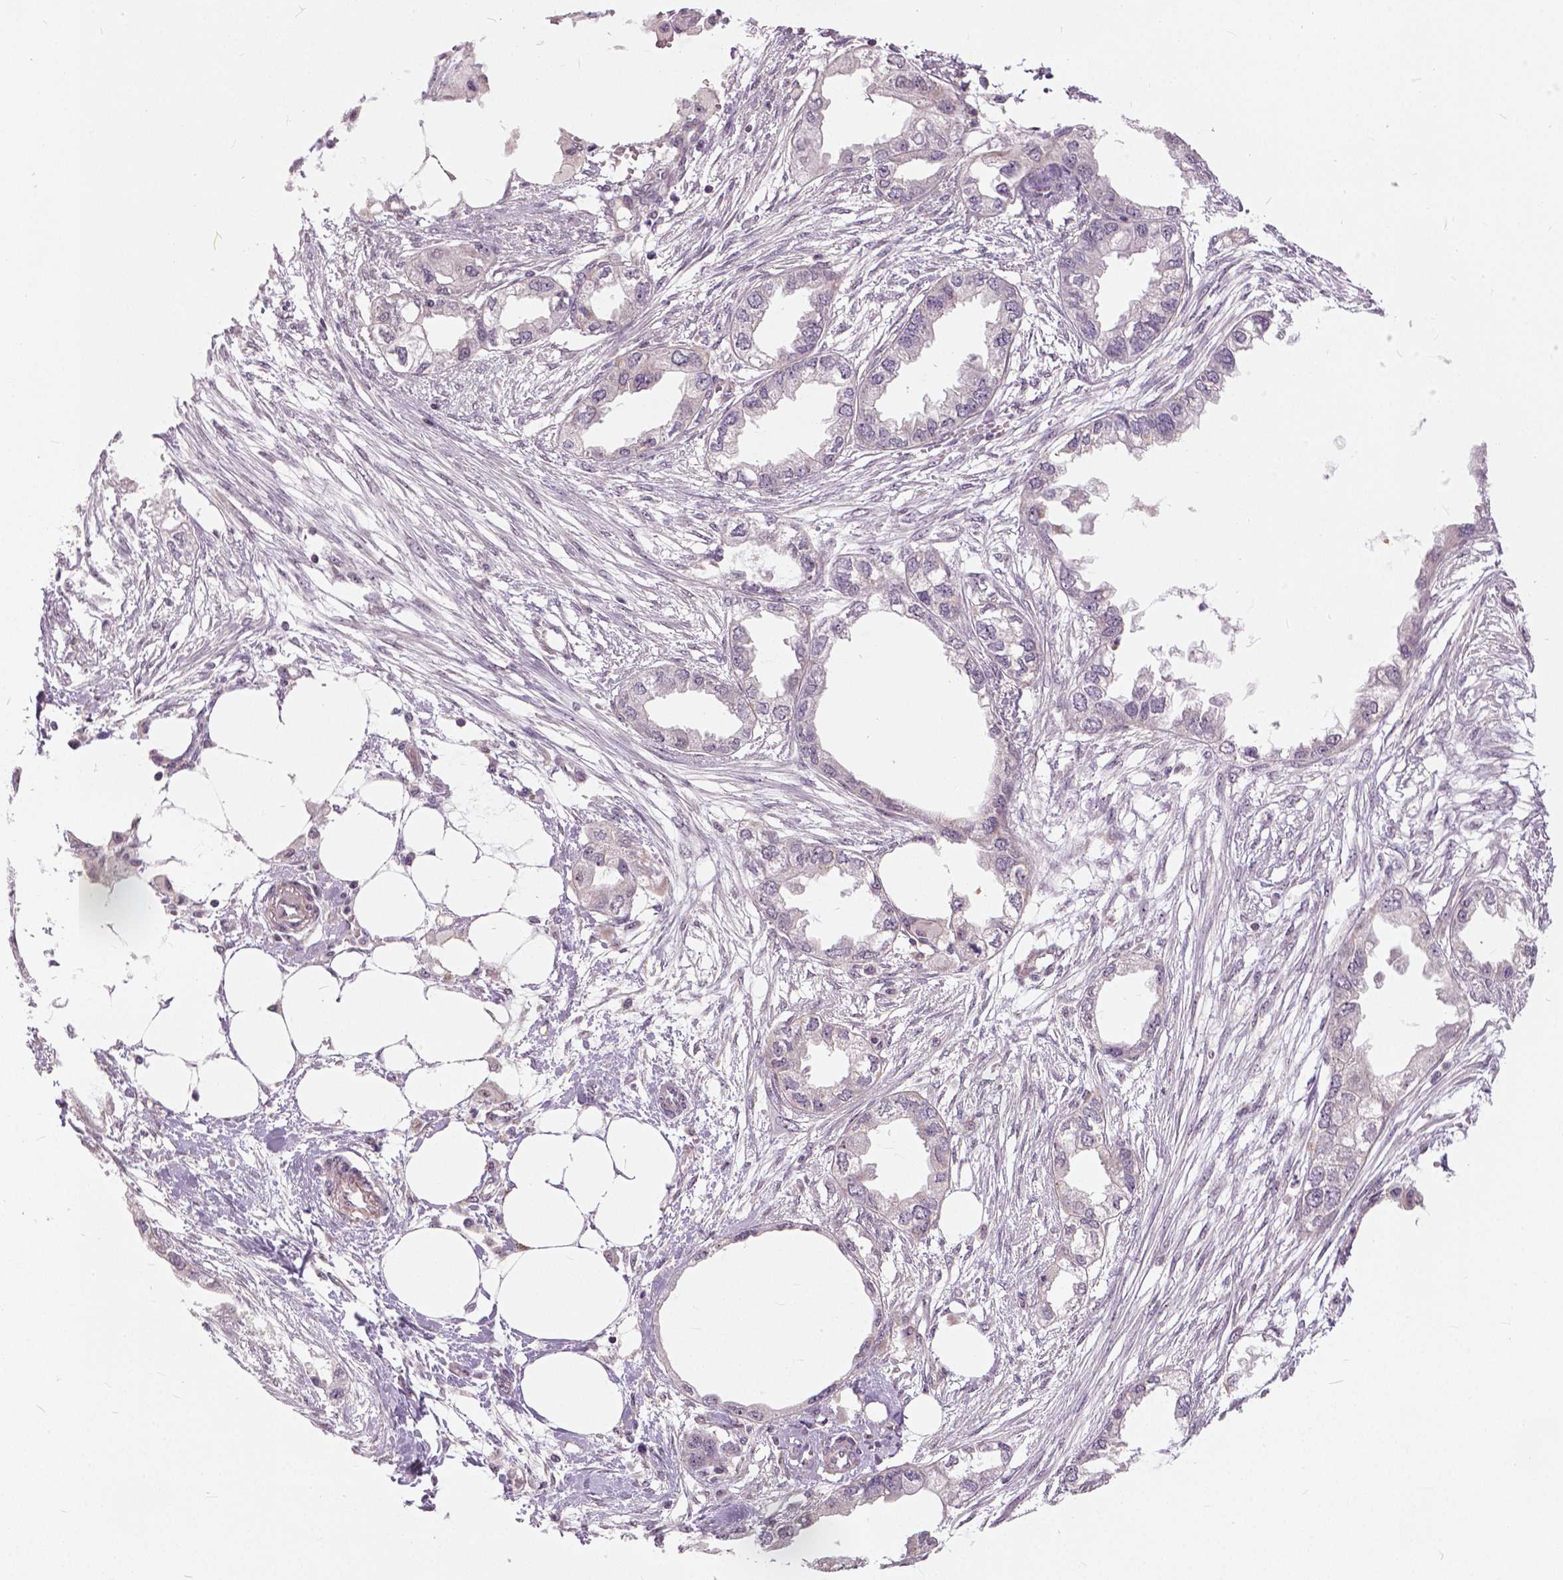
{"staining": {"intensity": "negative", "quantity": "none", "location": "none"}, "tissue": "endometrial cancer", "cell_type": "Tumor cells", "image_type": "cancer", "snomed": [{"axis": "morphology", "description": "Adenocarcinoma, NOS"}, {"axis": "morphology", "description": "Adenocarcinoma, metastatic, NOS"}, {"axis": "topography", "description": "Adipose tissue"}, {"axis": "topography", "description": "Endometrium"}], "caption": "IHC of endometrial cancer (adenocarcinoma) displays no positivity in tumor cells.", "gene": "ANXA13", "patient": {"sex": "female", "age": 67}}